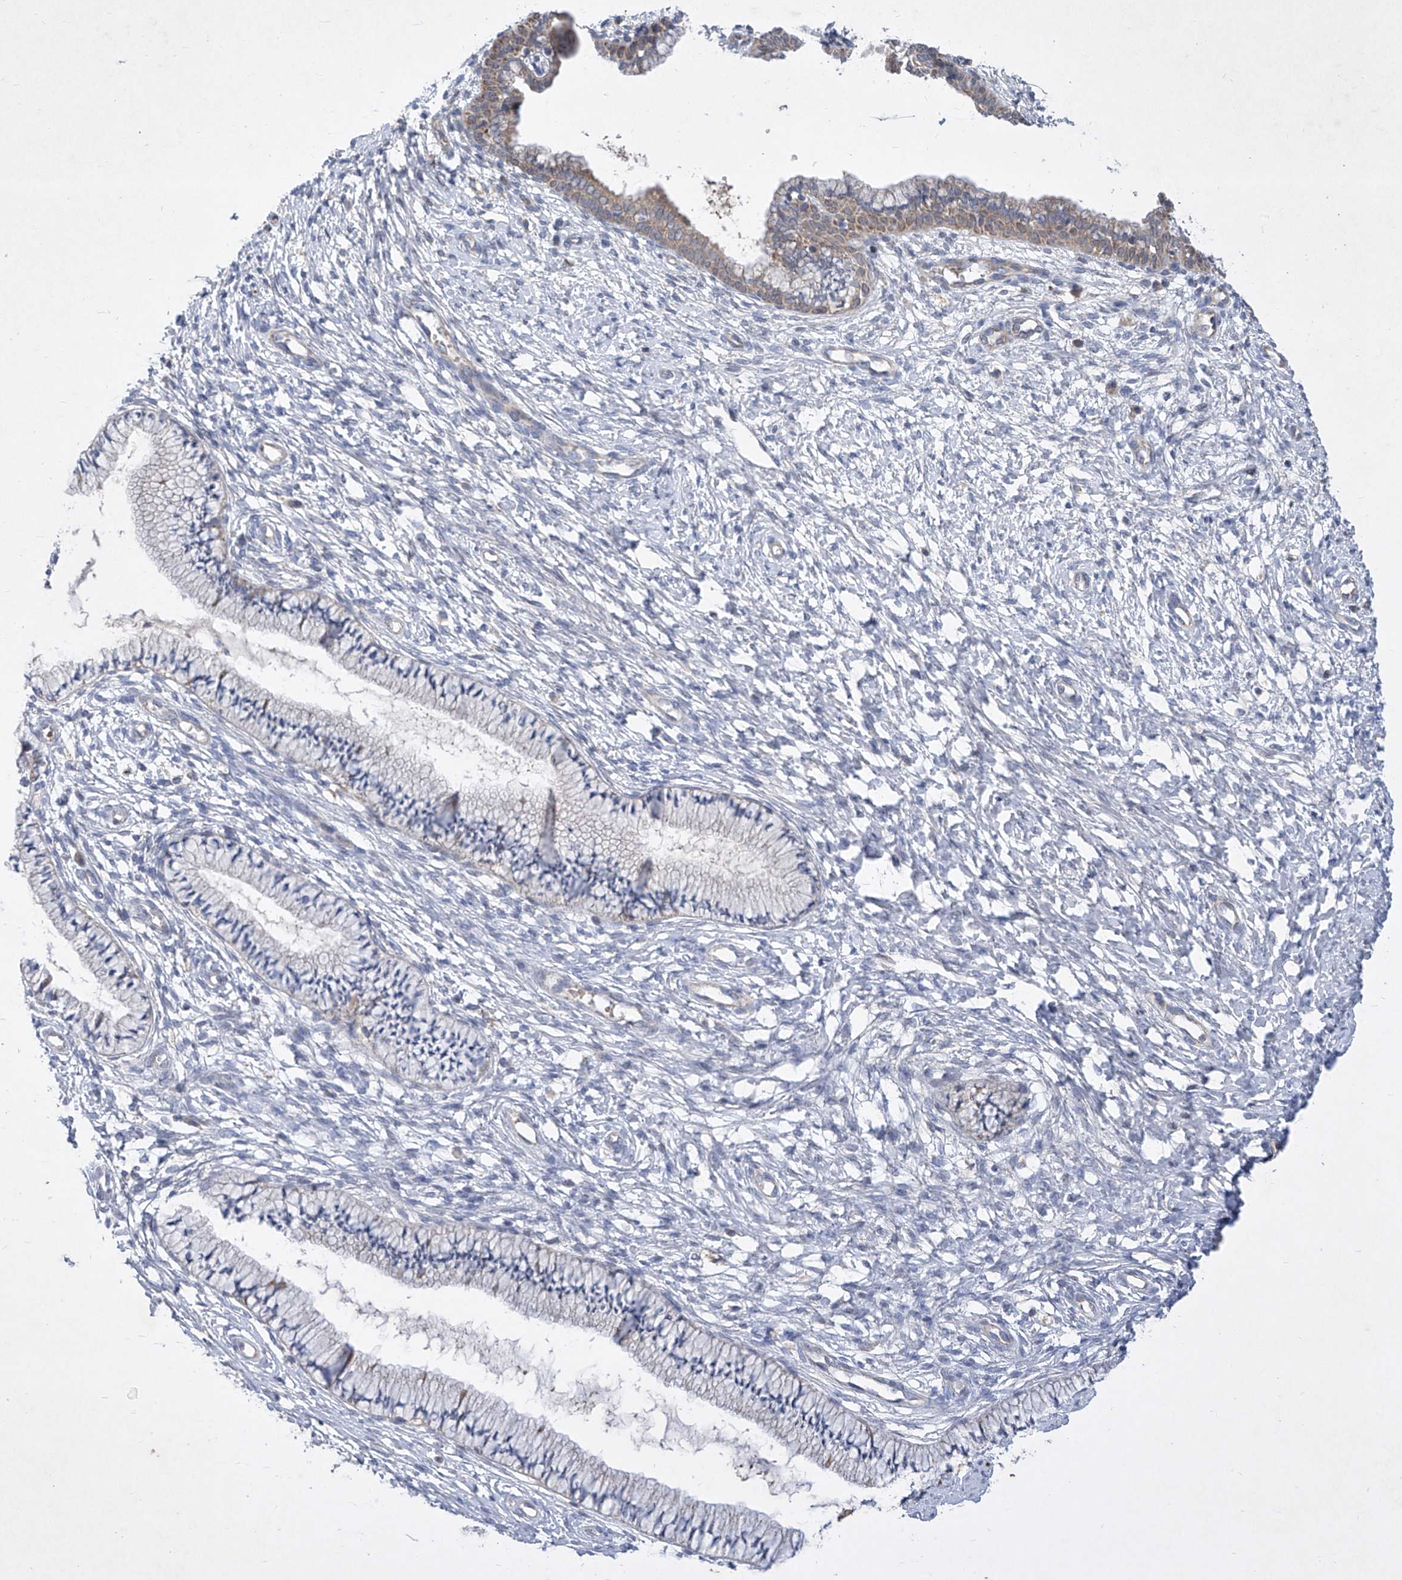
{"staining": {"intensity": "weak", "quantity": "25%-75%", "location": "cytoplasmic/membranous"}, "tissue": "cervix", "cell_type": "Glandular cells", "image_type": "normal", "snomed": [{"axis": "morphology", "description": "Normal tissue, NOS"}, {"axis": "topography", "description": "Cervix"}], "caption": "Glandular cells show weak cytoplasmic/membranous expression in about 25%-75% of cells in unremarkable cervix. The staining is performed using DAB brown chromogen to label protein expression. The nuclei are counter-stained blue using hematoxylin.", "gene": "COQ3", "patient": {"sex": "female", "age": 36}}